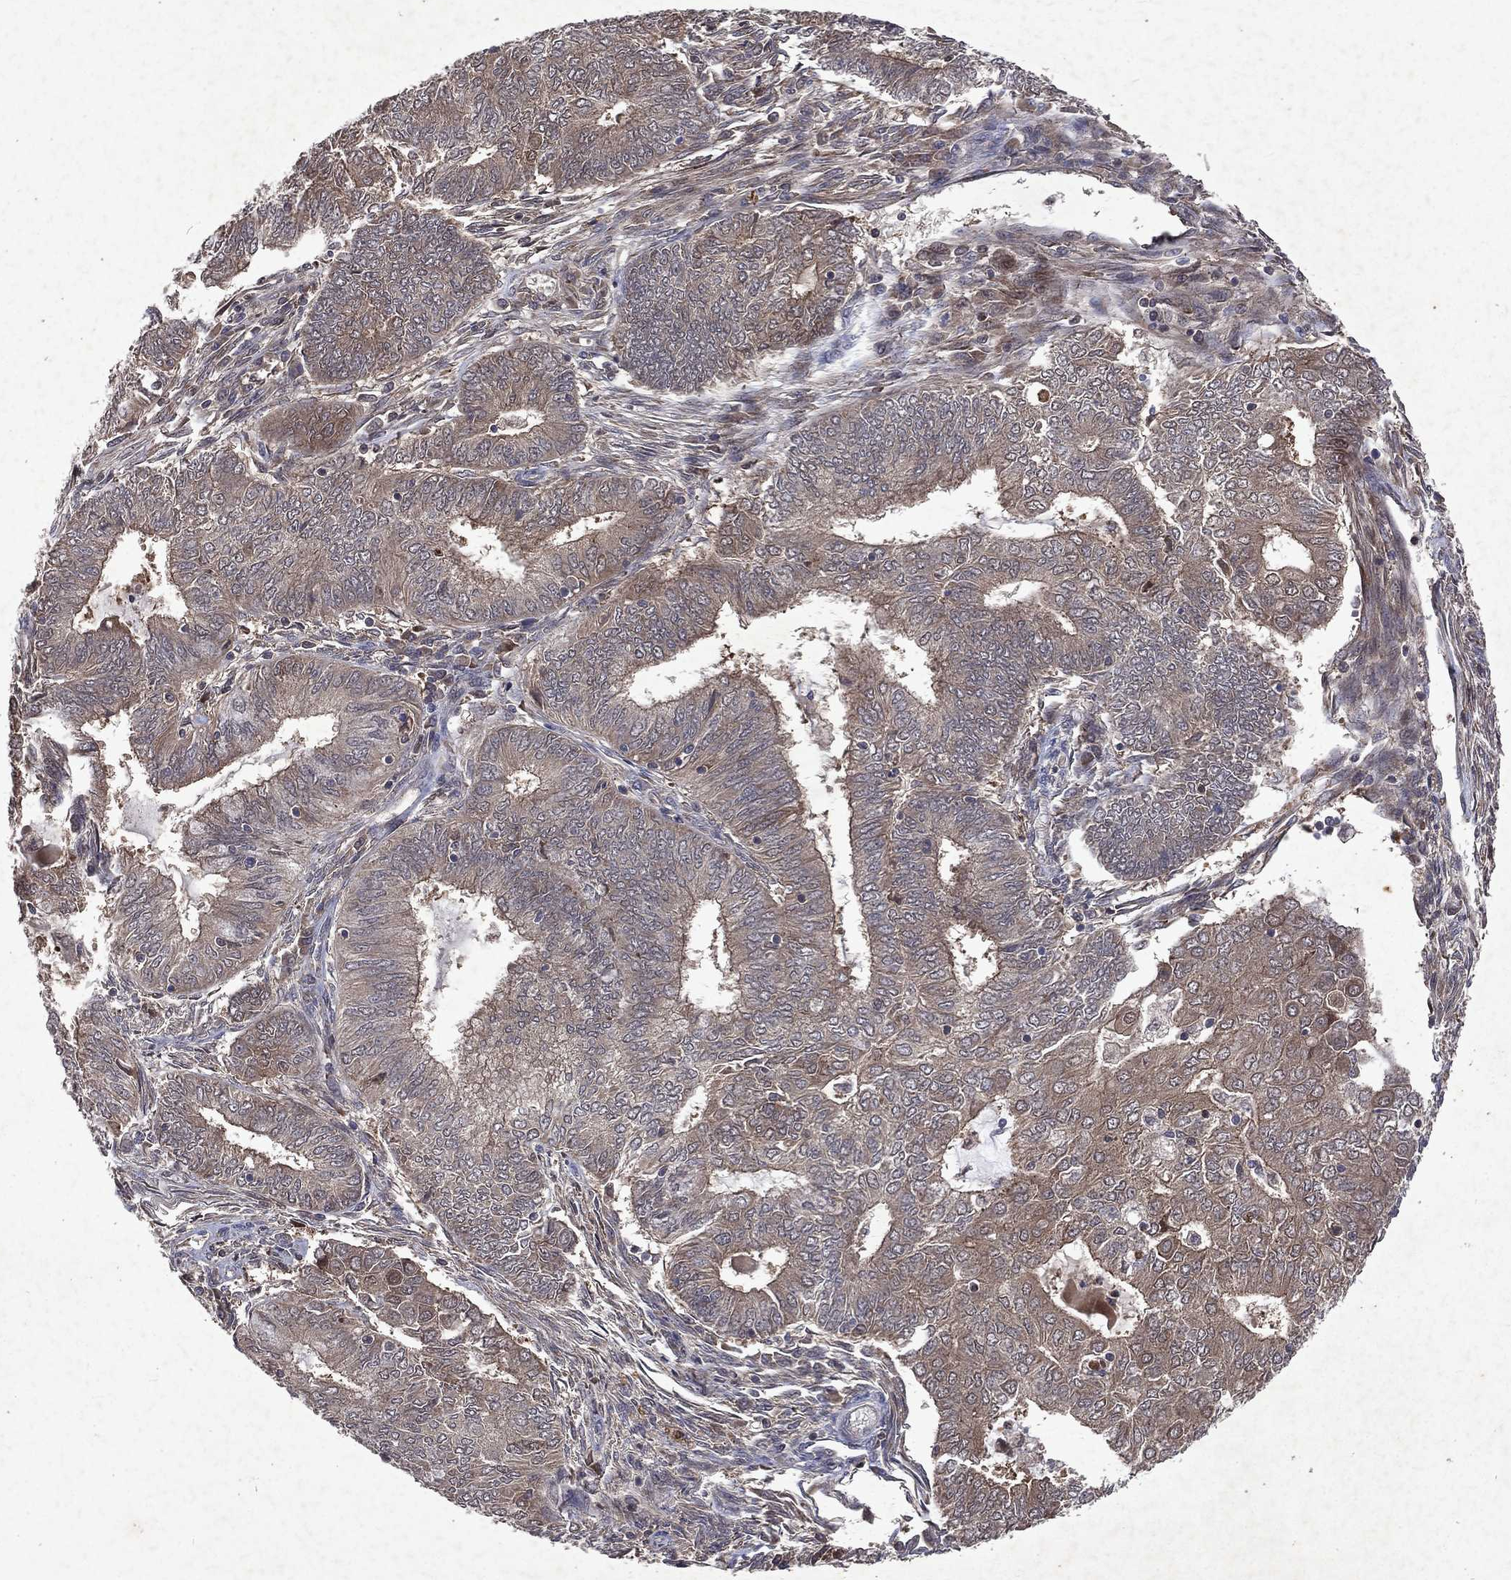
{"staining": {"intensity": "weak", "quantity": ">75%", "location": "cytoplasmic/membranous"}, "tissue": "endometrial cancer", "cell_type": "Tumor cells", "image_type": "cancer", "snomed": [{"axis": "morphology", "description": "Adenocarcinoma, NOS"}, {"axis": "topography", "description": "Endometrium"}], "caption": "Protein expression analysis of human adenocarcinoma (endometrial) reveals weak cytoplasmic/membranous expression in approximately >75% of tumor cells.", "gene": "MTAP", "patient": {"sex": "female", "age": 62}}